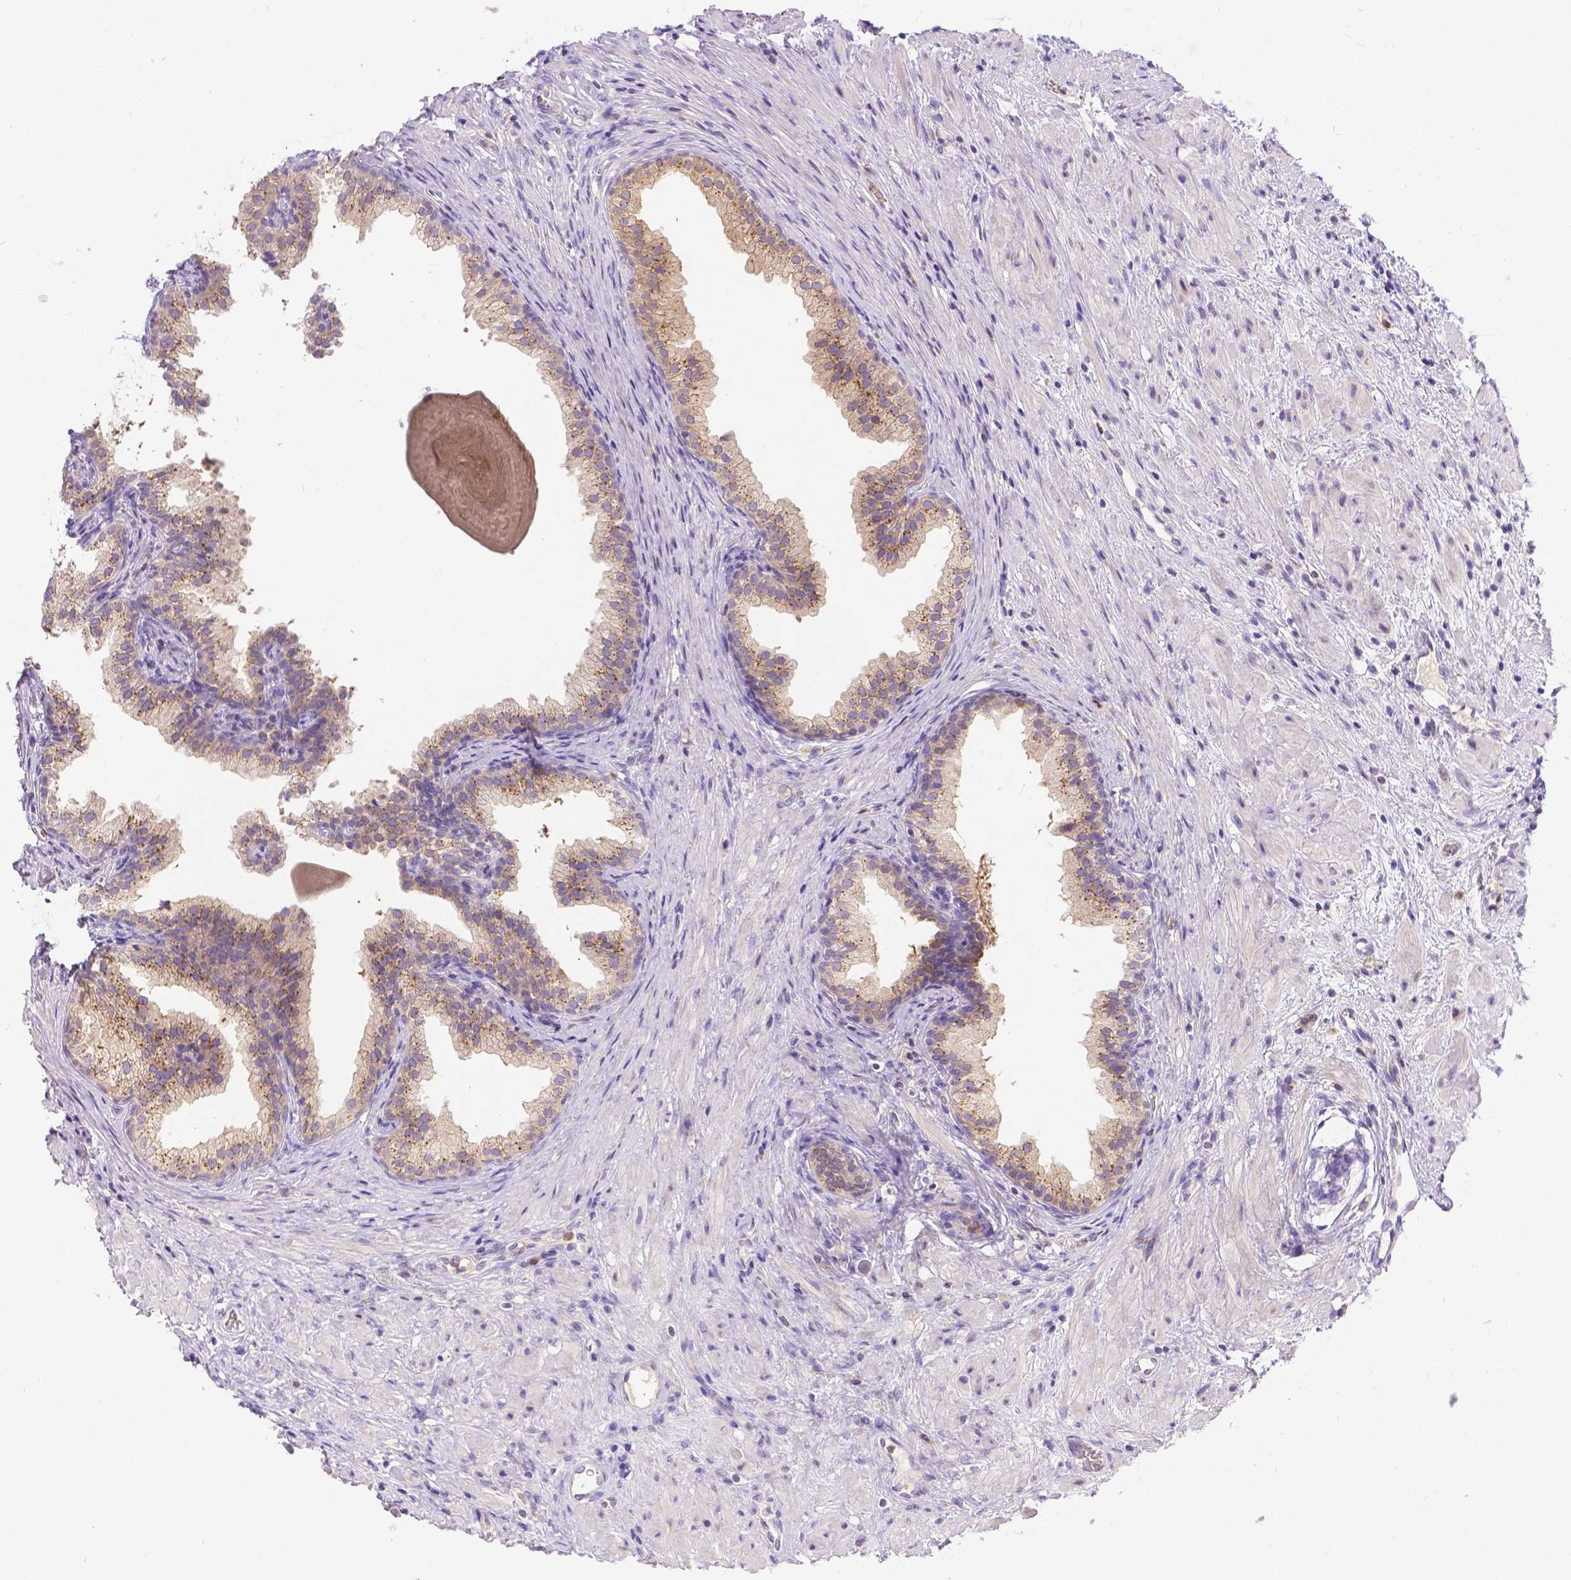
{"staining": {"intensity": "weak", "quantity": ">75%", "location": "cytoplasmic/membranous"}, "tissue": "prostate cancer", "cell_type": "Tumor cells", "image_type": "cancer", "snomed": [{"axis": "morphology", "description": "Adenocarcinoma, Low grade"}, {"axis": "topography", "description": "Prostate and seminal vesicle, NOS"}], "caption": "Prostate cancer (low-grade adenocarcinoma) stained with a protein marker exhibits weak staining in tumor cells.", "gene": "TM4SF18", "patient": {"sex": "male", "age": 71}}